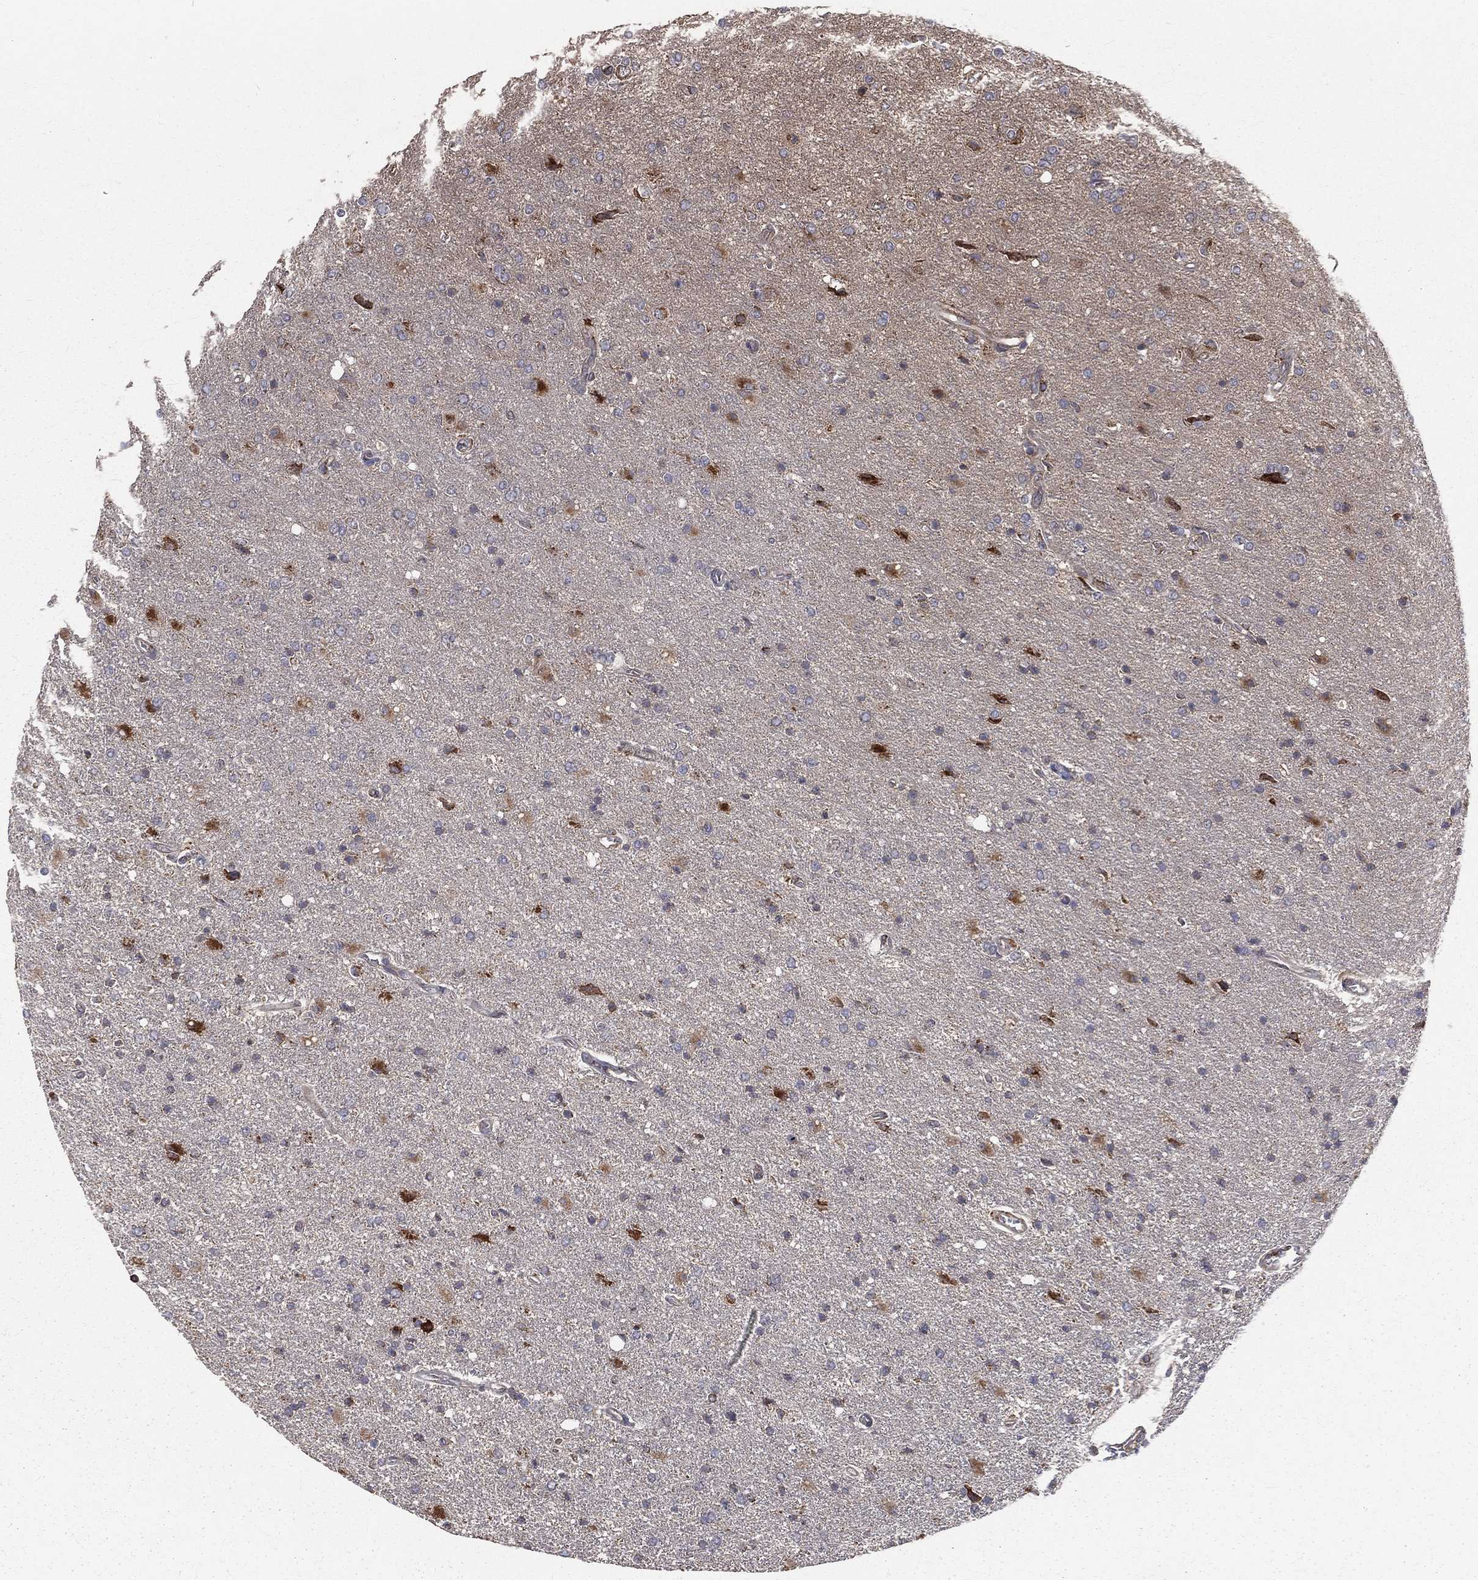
{"staining": {"intensity": "moderate", "quantity": "<25%", "location": "cytoplasmic/membranous"}, "tissue": "glioma", "cell_type": "Tumor cells", "image_type": "cancer", "snomed": [{"axis": "morphology", "description": "Glioma, malignant, High grade"}, {"axis": "topography", "description": "Cerebral cortex"}], "caption": "High-grade glioma (malignant) stained with a protein marker reveals moderate staining in tumor cells.", "gene": "OLFML1", "patient": {"sex": "male", "age": 70}}